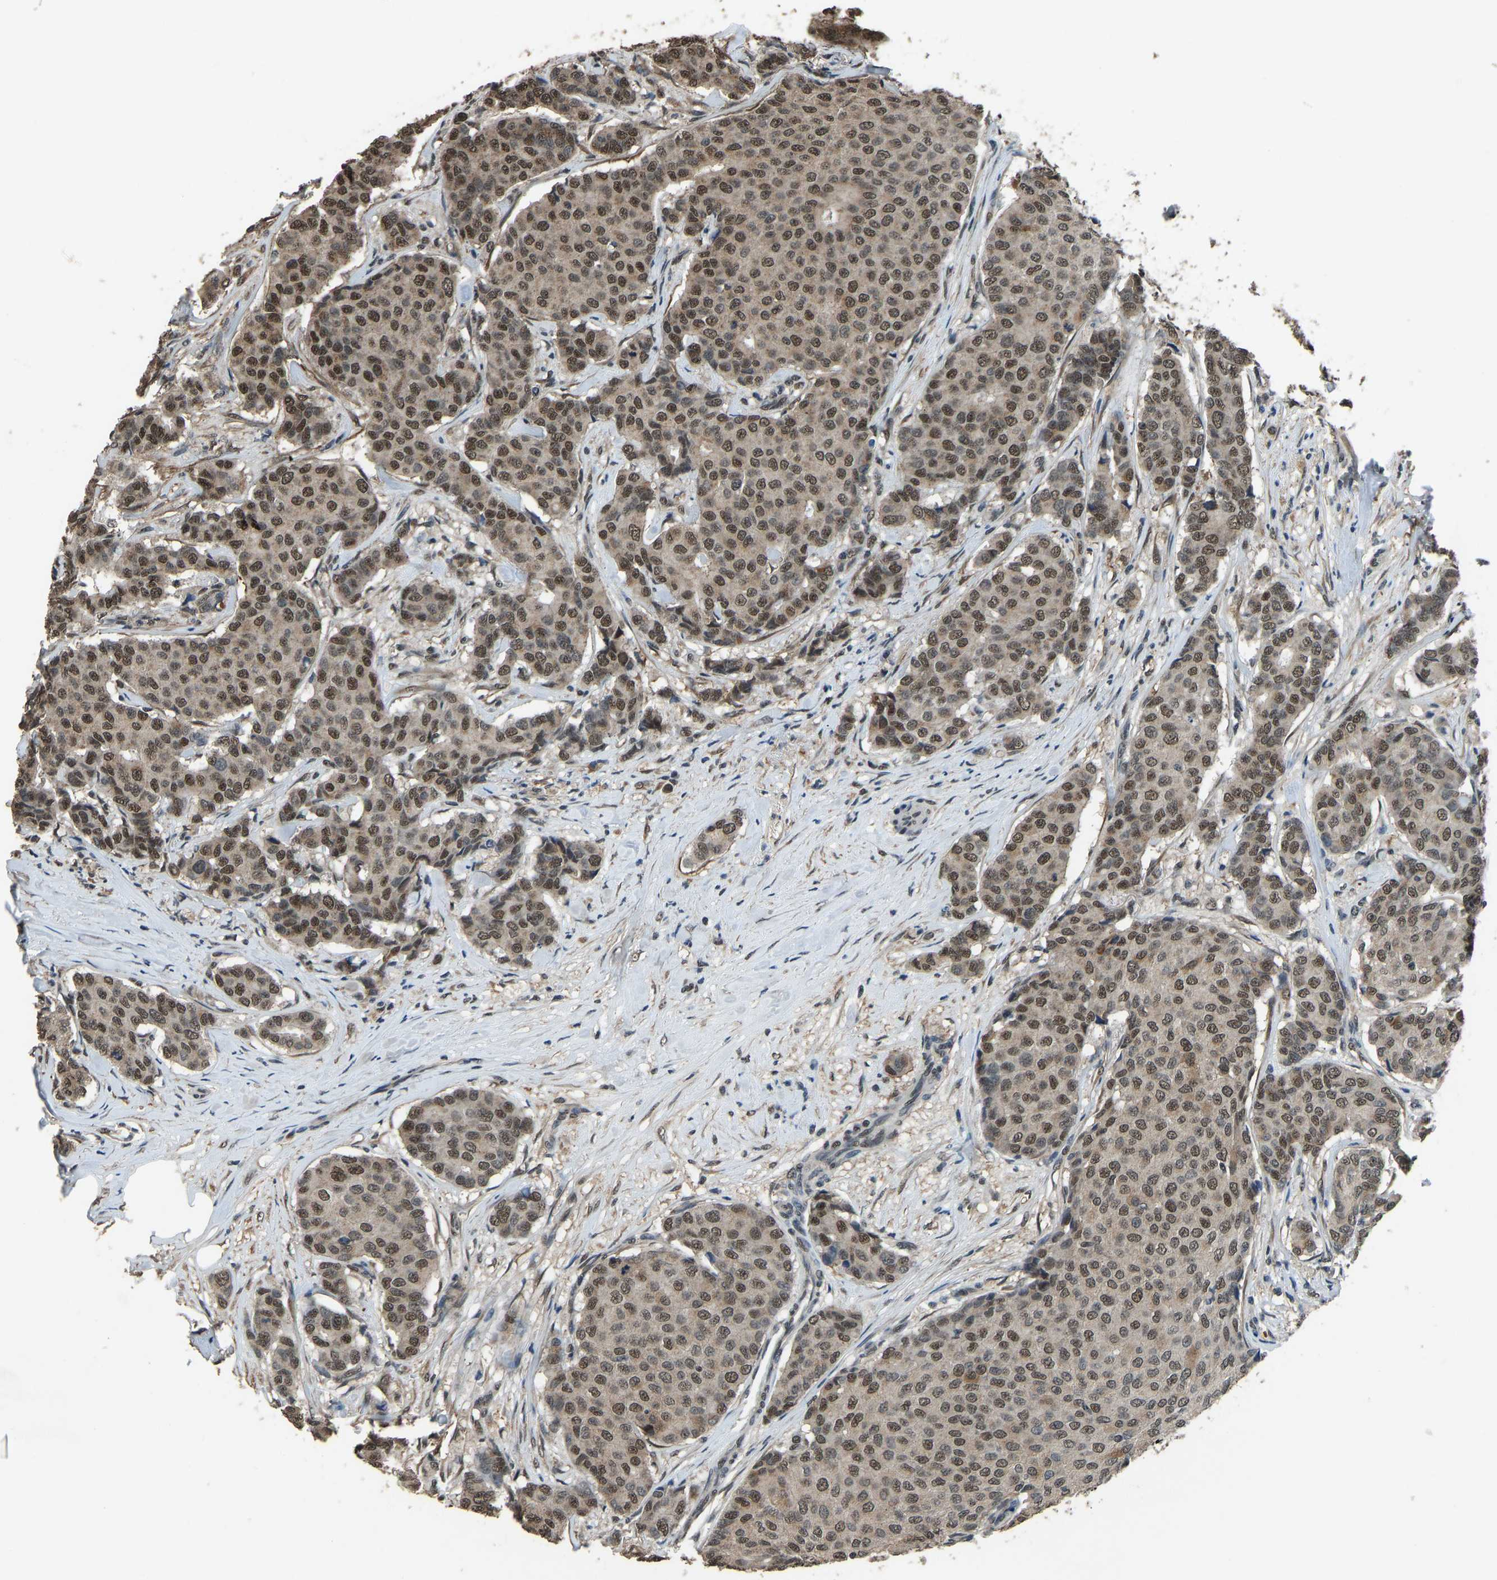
{"staining": {"intensity": "moderate", "quantity": ">75%", "location": "nuclear"}, "tissue": "breast cancer", "cell_type": "Tumor cells", "image_type": "cancer", "snomed": [{"axis": "morphology", "description": "Duct carcinoma"}, {"axis": "topography", "description": "Breast"}], "caption": "Breast cancer stained for a protein reveals moderate nuclear positivity in tumor cells.", "gene": "TOX4", "patient": {"sex": "female", "age": 75}}